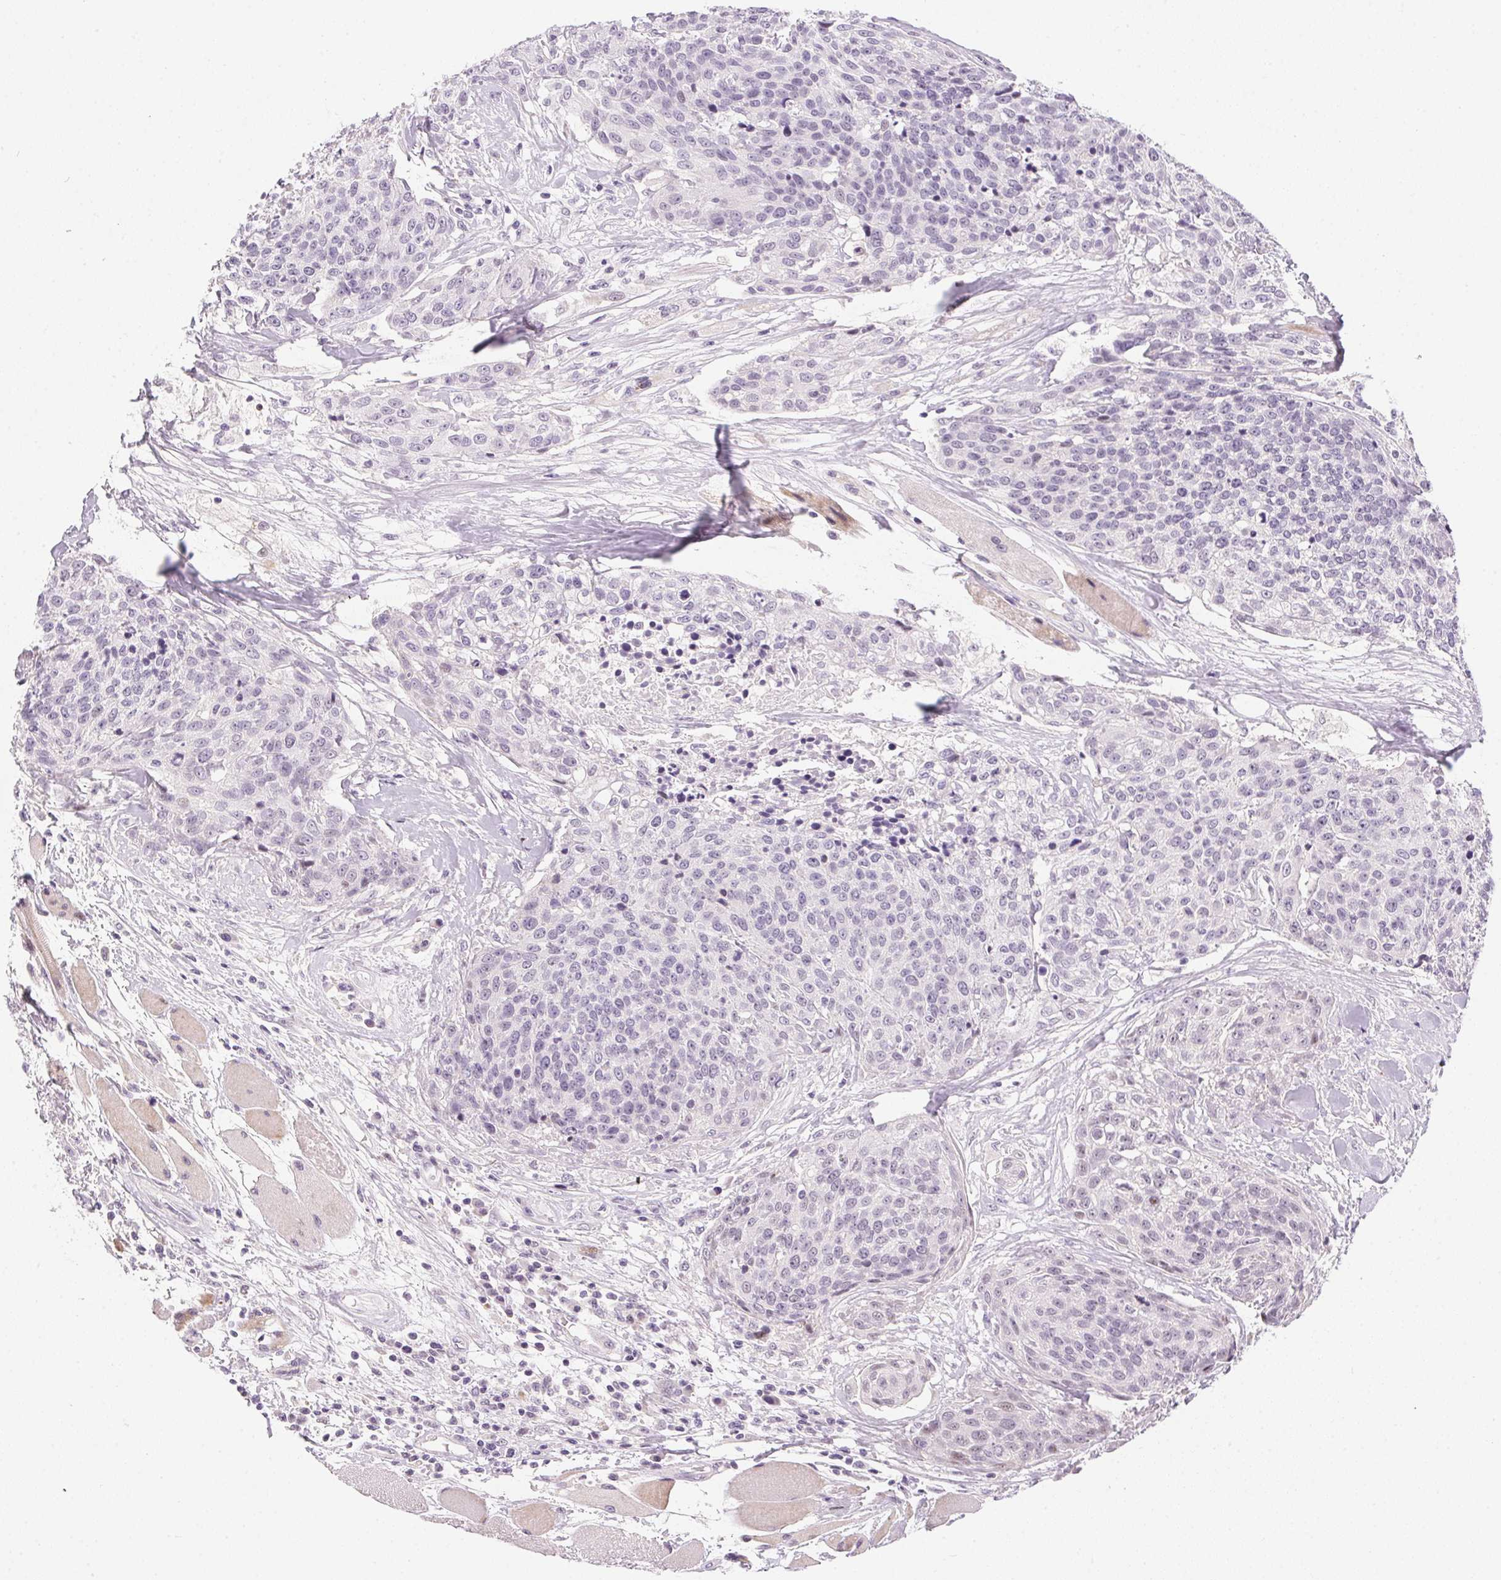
{"staining": {"intensity": "negative", "quantity": "none", "location": "none"}, "tissue": "head and neck cancer", "cell_type": "Tumor cells", "image_type": "cancer", "snomed": [{"axis": "morphology", "description": "Squamous cell carcinoma, NOS"}, {"axis": "topography", "description": "Oral tissue"}, {"axis": "topography", "description": "Head-Neck"}], "caption": "Immunohistochemistry (IHC) micrograph of head and neck squamous cell carcinoma stained for a protein (brown), which exhibits no positivity in tumor cells. Brightfield microscopy of immunohistochemistry (IHC) stained with DAB (brown) and hematoxylin (blue), captured at high magnification.", "gene": "GSDMC", "patient": {"sex": "male", "age": 64}}